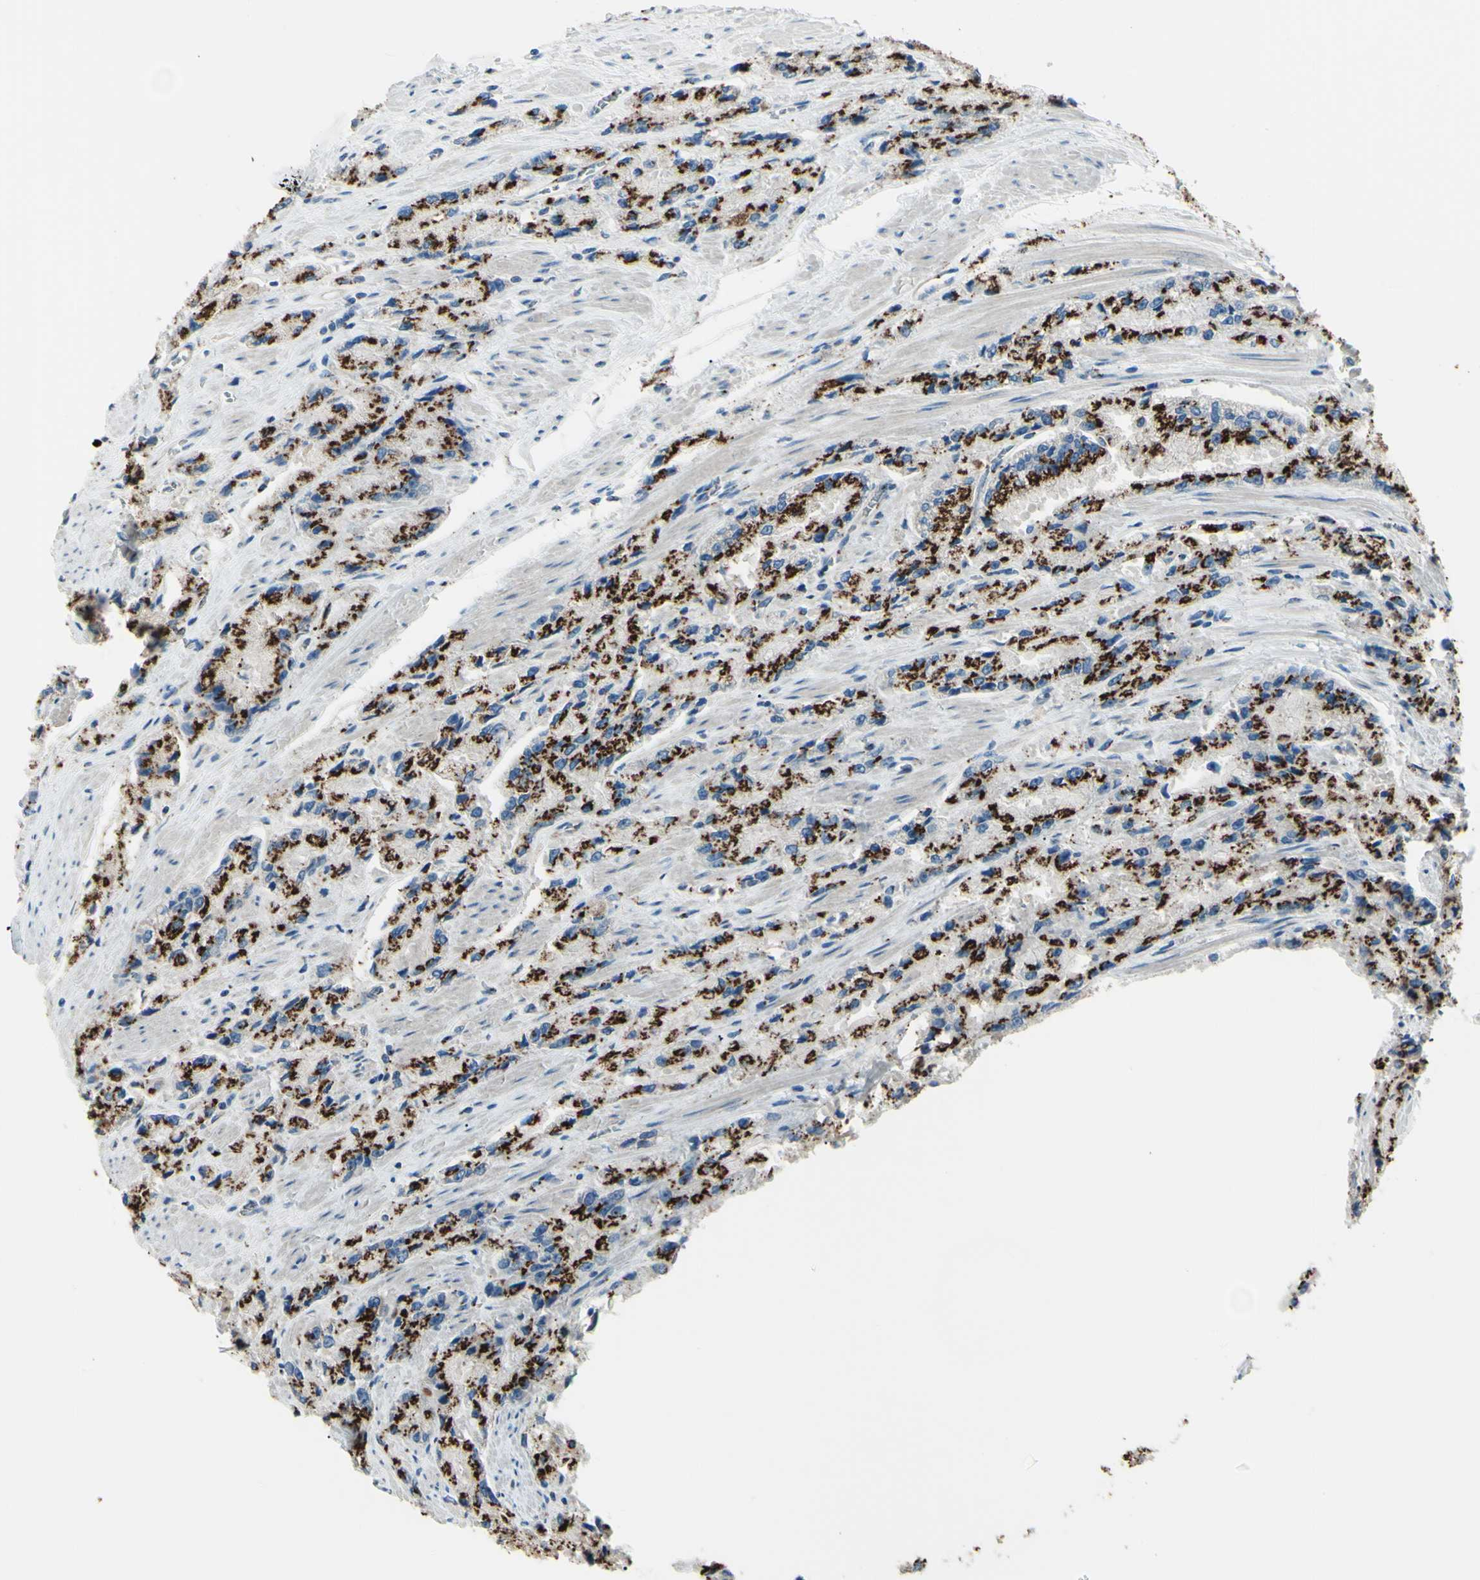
{"staining": {"intensity": "strong", "quantity": ">75%", "location": "cytoplasmic/membranous"}, "tissue": "prostate cancer", "cell_type": "Tumor cells", "image_type": "cancer", "snomed": [{"axis": "morphology", "description": "Adenocarcinoma, High grade"}, {"axis": "topography", "description": "Prostate"}], "caption": "There is high levels of strong cytoplasmic/membranous positivity in tumor cells of prostate high-grade adenocarcinoma, as demonstrated by immunohistochemical staining (brown color).", "gene": "B4GALT1", "patient": {"sex": "male", "age": 58}}